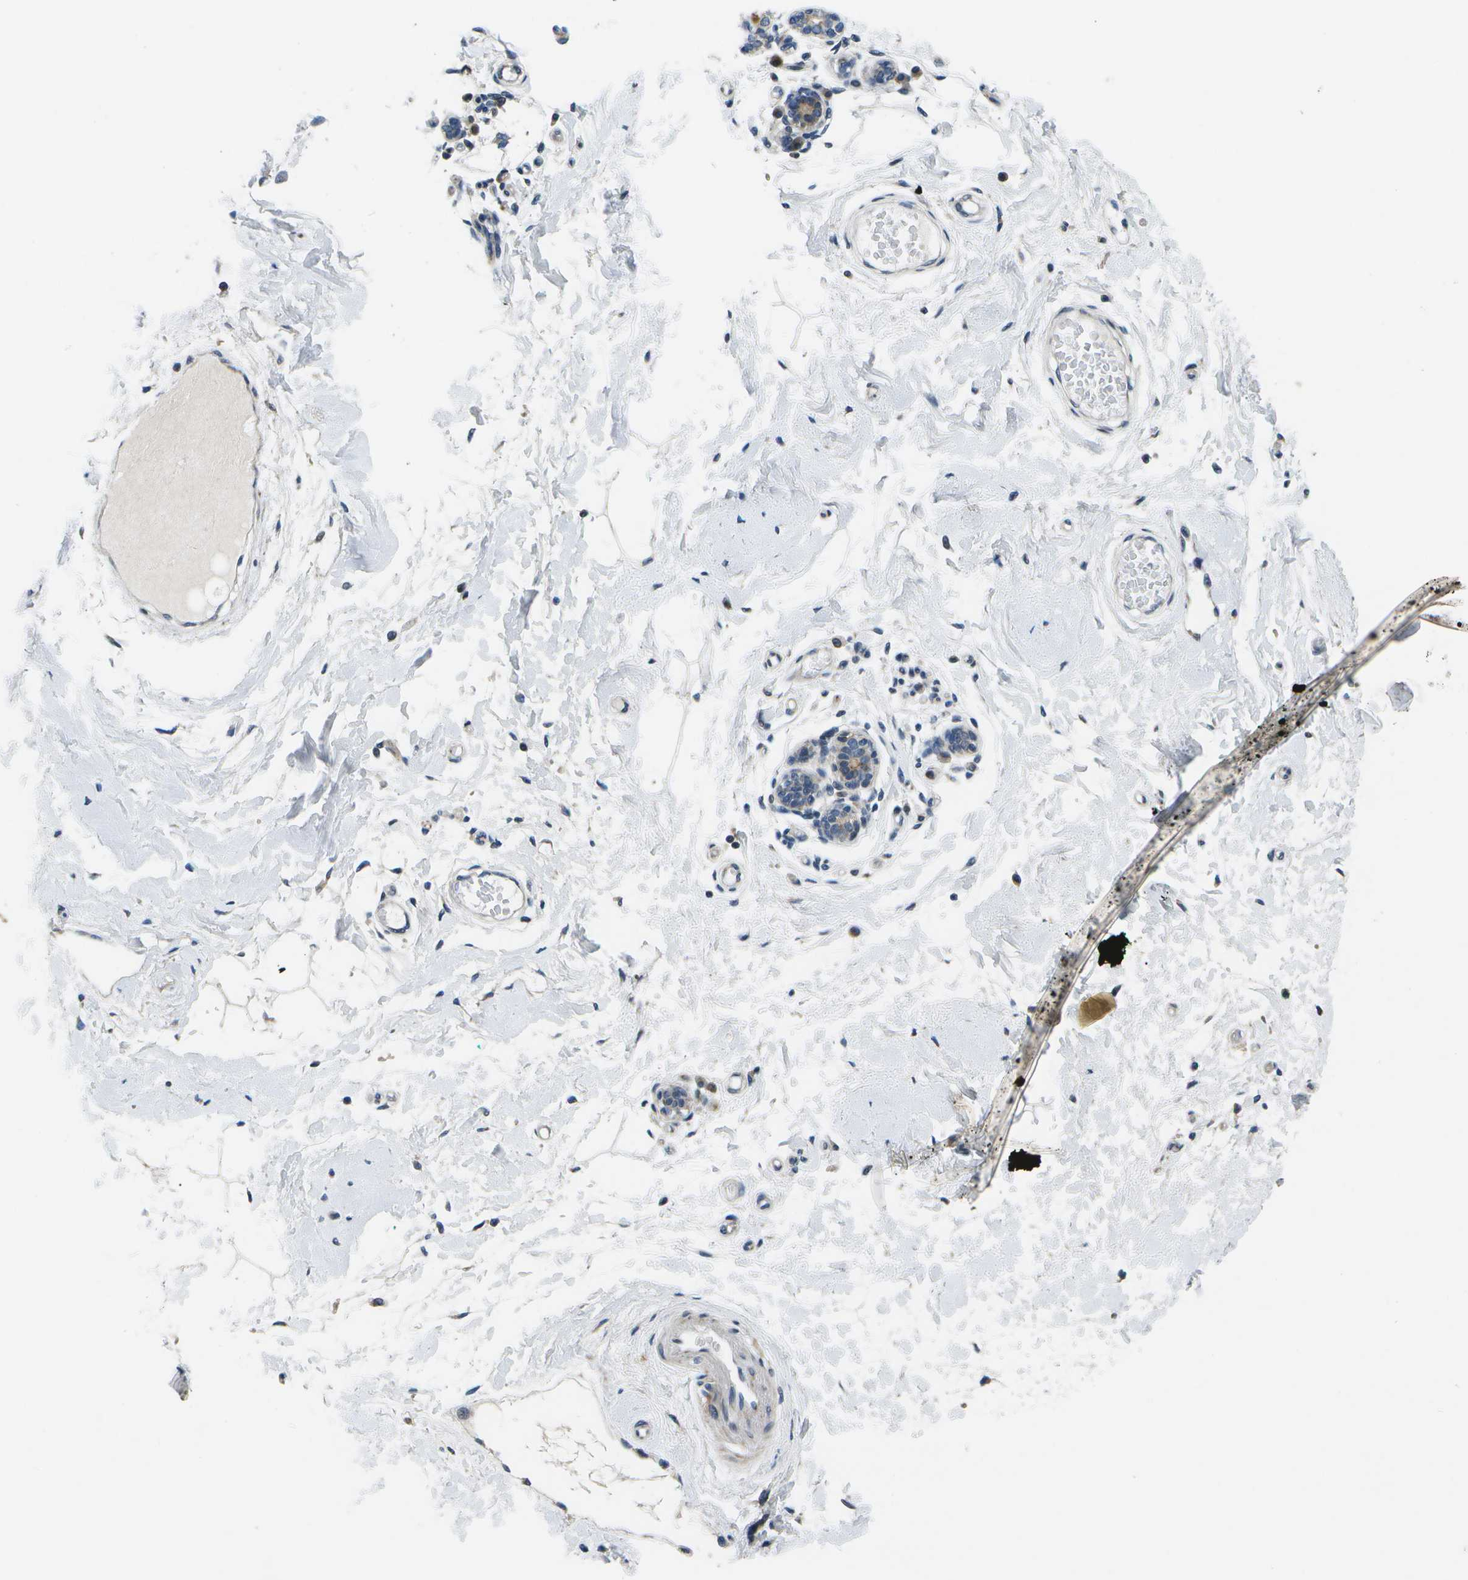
{"staining": {"intensity": "negative", "quantity": "none", "location": "none"}, "tissue": "breast", "cell_type": "Adipocytes", "image_type": "normal", "snomed": [{"axis": "morphology", "description": "Normal tissue, NOS"}, {"axis": "morphology", "description": "Lobular carcinoma"}, {"axis": "topography", "description": "Breast"}], "caption": "IHC histopathology image of normal human breast stained for a protein (brown), which shows no positivity in adipocytes.", "gene": "GALNT15", "patient": {"sex": "female", "age": 59}}